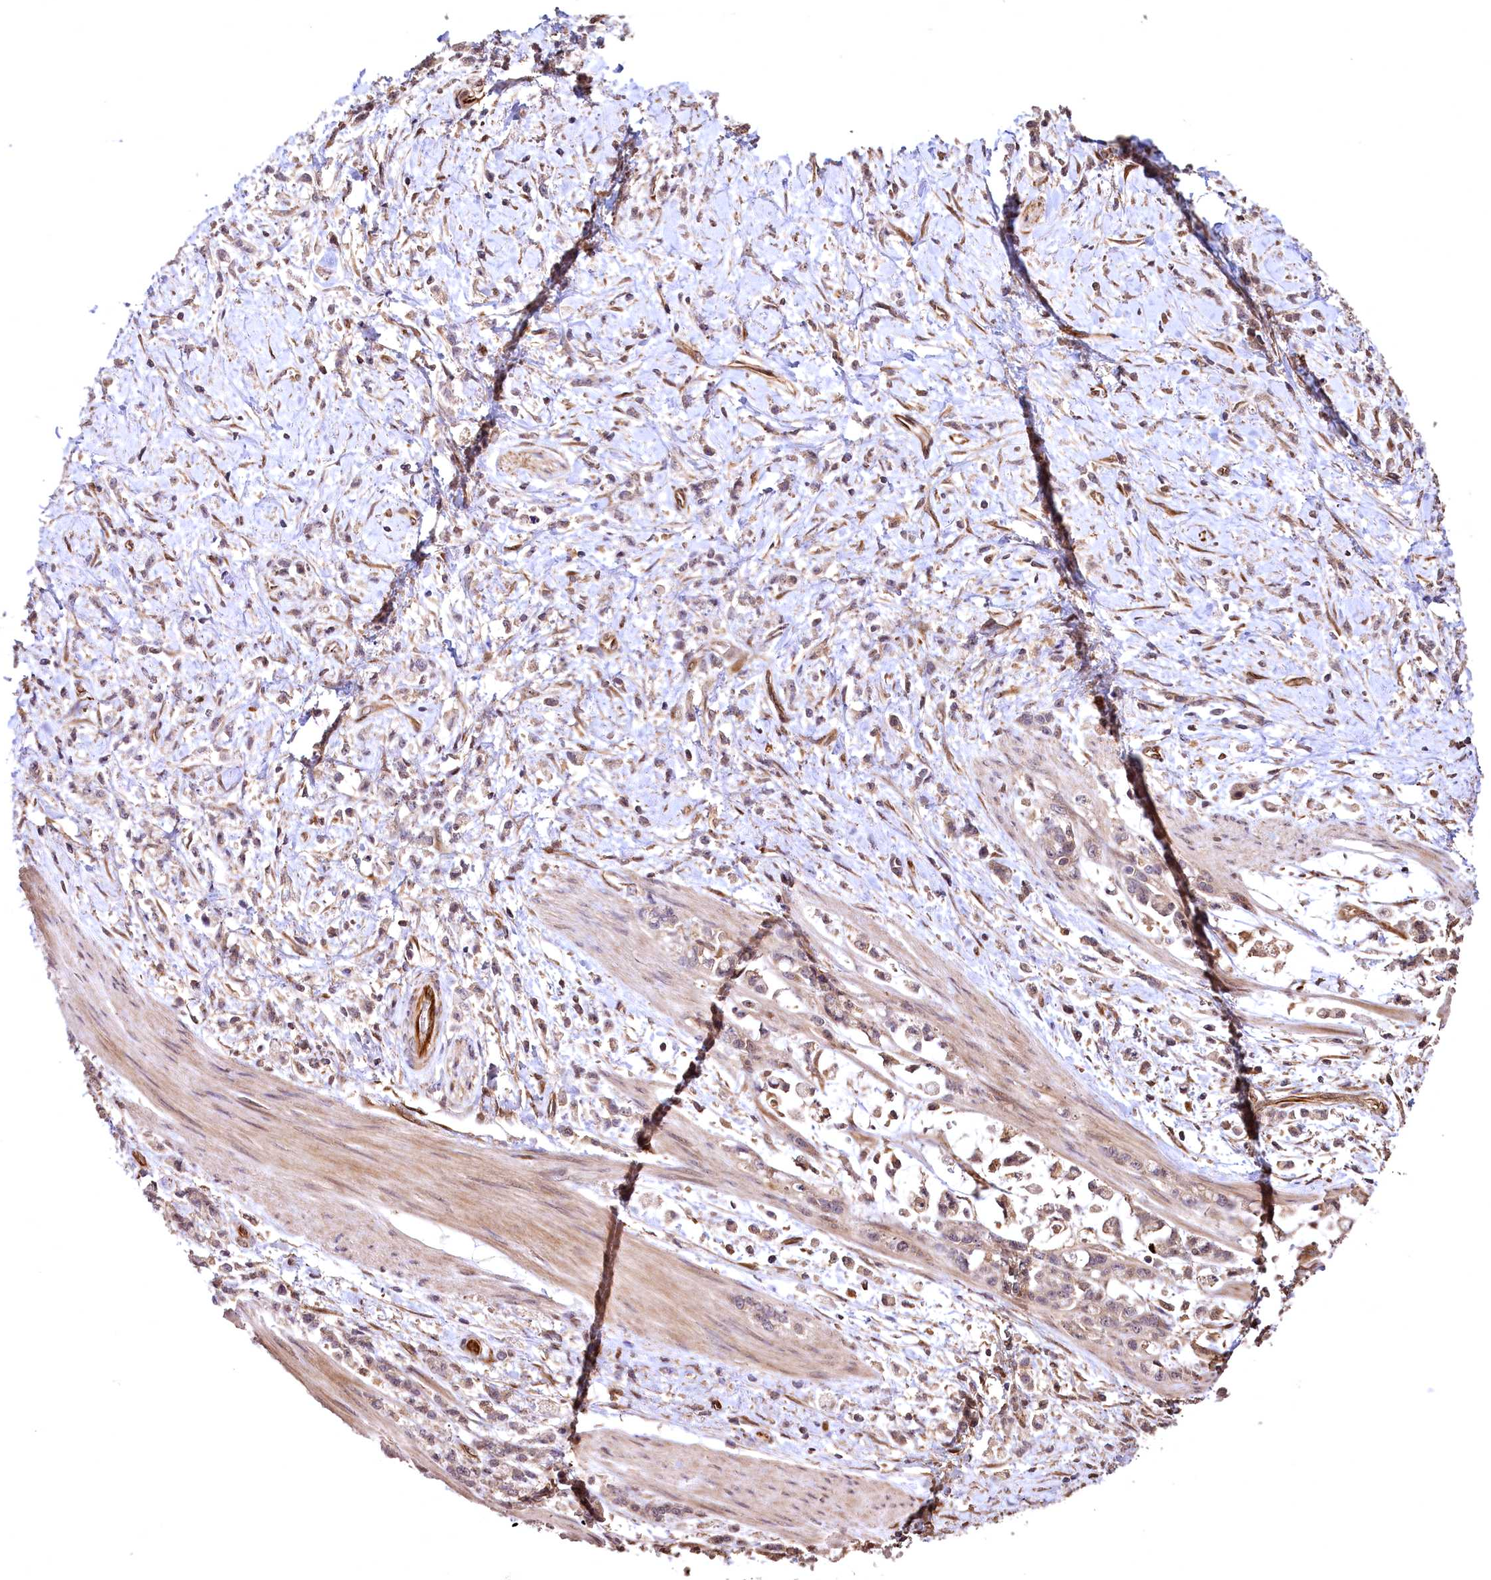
{"staining": {"intensity": "weak", "quantity": "25%-75%", "location": "cytoplasmic/membranous"}, "tissue": "stomach cancer", "cell_type": "Tumor cells", "image_type": "cancer", "snomed": [{"axis": "morphology", "description": "Adenocarcinoma, NOS"}, {"axis": "topography", "description": "Stomach"}], "caption": "This photomicrograph reveals stomach cancer stained with immunohistochemistry (IHC) to label a protein in brown. The cytoplasmic/membranous of tumor cells show weak positivity for the protein. Nuclei are counter-stained blue.", "gene": "TBCEL", "patient": {"sex": "female", "age": 60}}